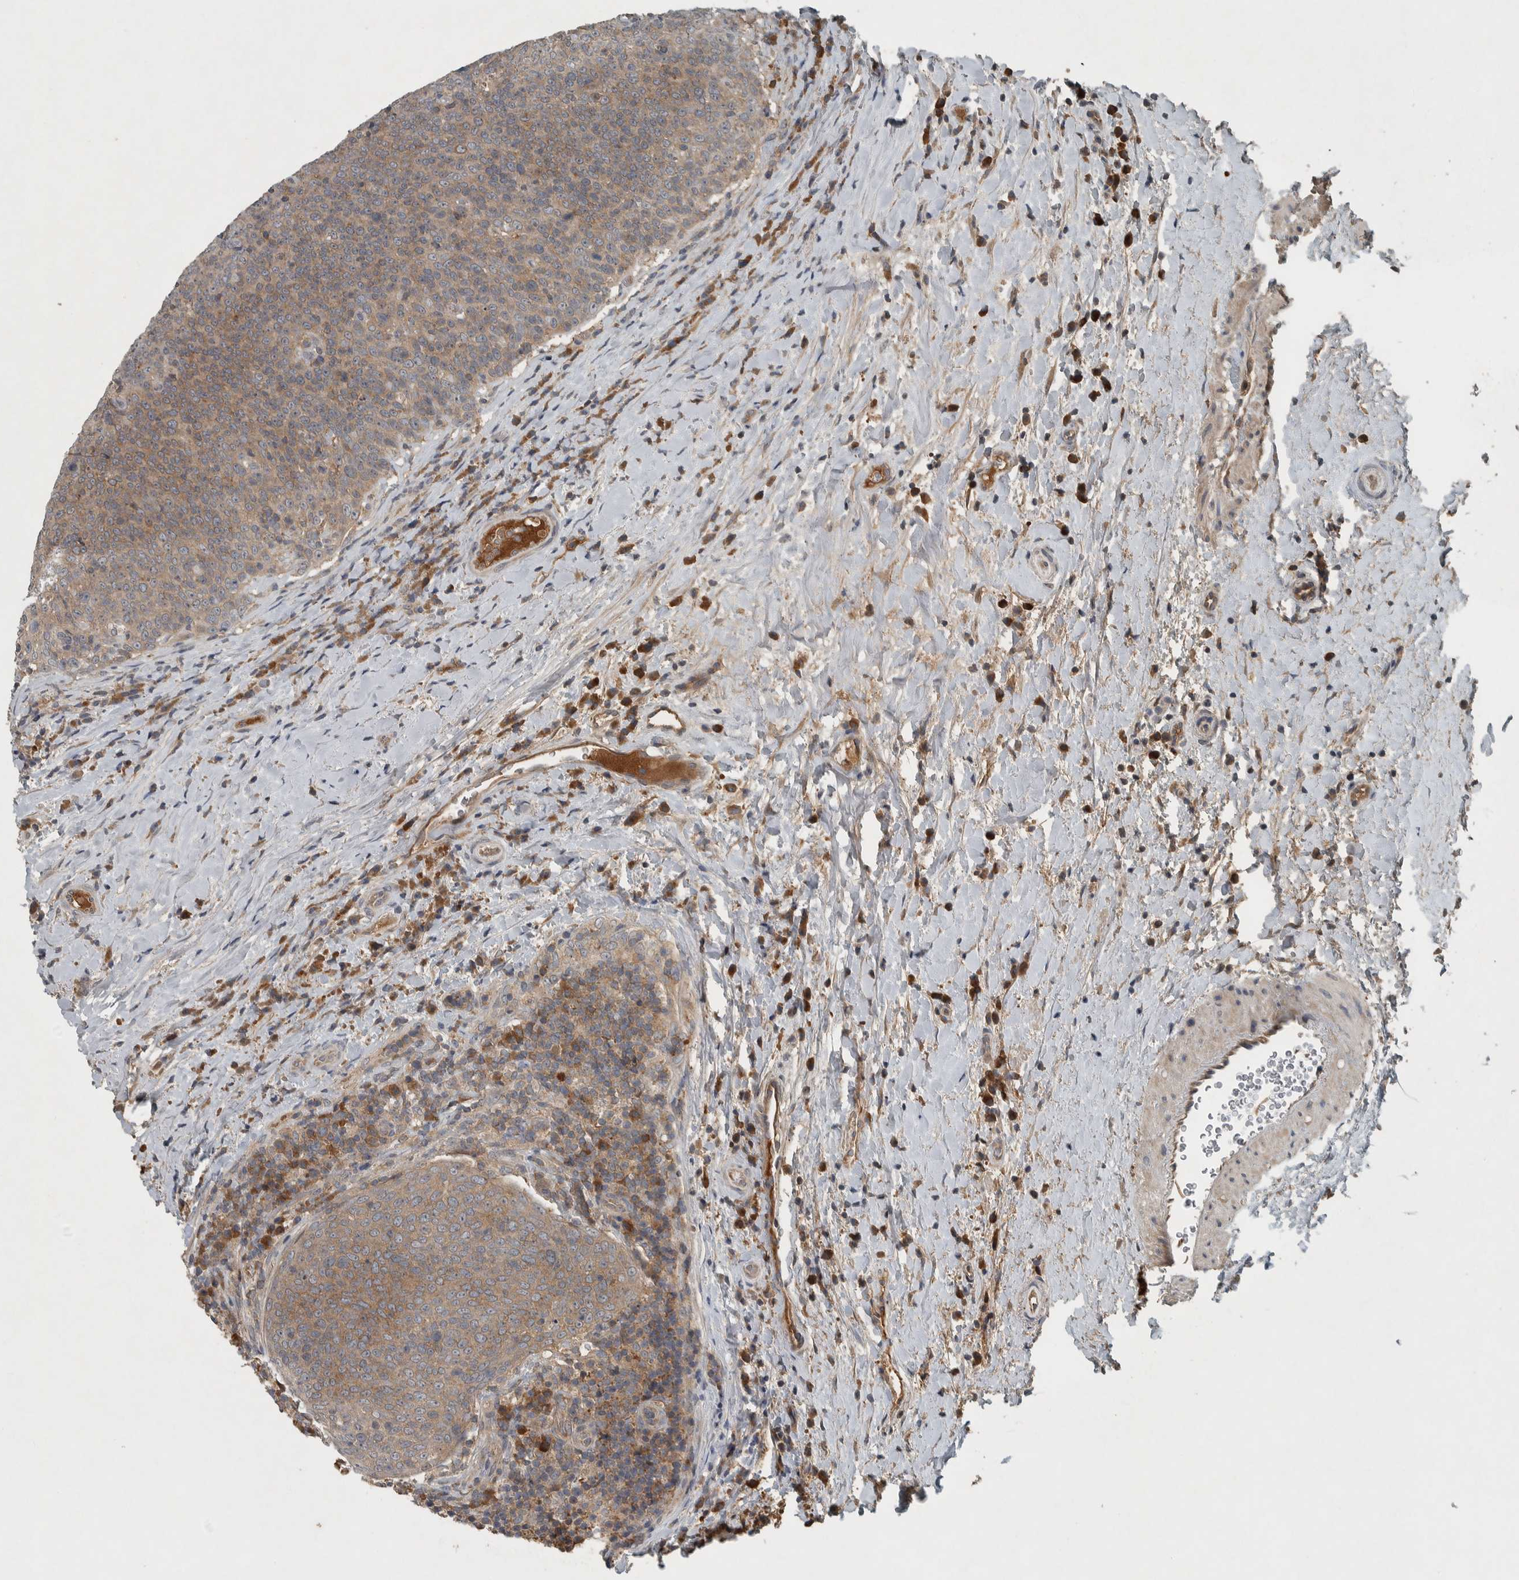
{"staining": {"intensity": "moderate", "quantity": ">75%", "location": "cytoplasmic/membranous"}, "tissue": "head and neck cancer", "cell_type": "Tumor cells", "image_type": "cancer", "snomed": [{"axis": "morphology", "description": "Squamous cell carcinoma, NOS"}, {"axis": "morphology", "description": "Squamous cell carcinoma, metastatic, NOS"}, {"axis": "topography", "description": "Lymph node"}, {"axis": "topography", "description": "Head-Neck"}], "caption": "The image displays staining of head and neck cancer (metastatic squamous cell carcinoma), revealing moderate cytoplasmic/membranous protein expression (brown color) within tumor cells.", "gene": "CLCN2", "patient": {"sex": "male", "age": 62}}